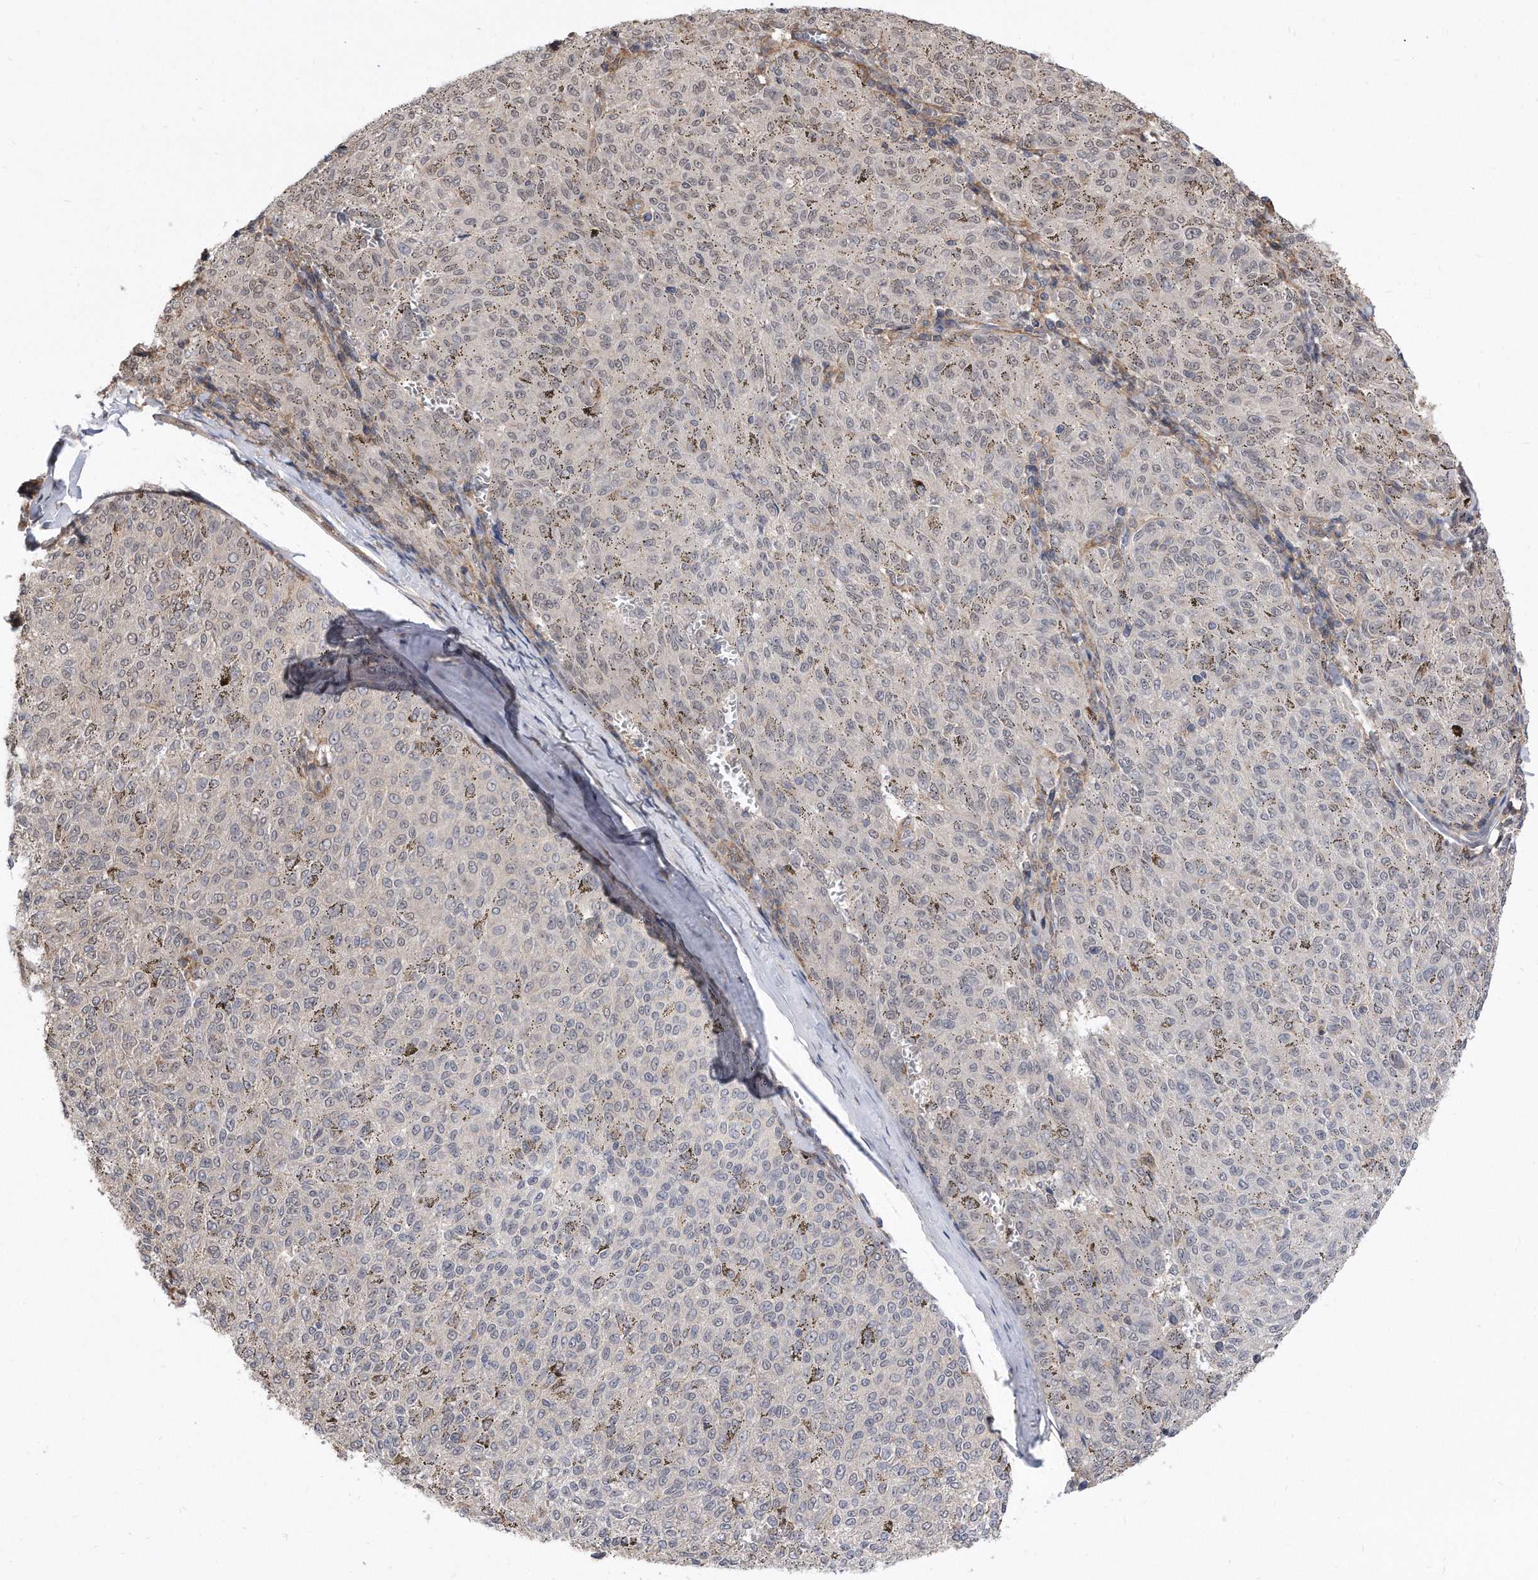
{"staining": {"intensity": "negative", "quantity": "none", "location": "none"}, "tissue": "melanoma", "cell_type": "Tumor cells", "image_type": "cancer", "snomed": [{"axis": "morphology", "description": "Malignant melanoma, NOS"}, {"axis": "topography", "description": "Skin"}], "caption": "A histopathology image of melanoma stained for a protein demonstrates no brown staining in tumor cells. (Stains: DAB immunohistochemistry with hematoxylin counter stain, Microscopy: brightfield microscopy at high magnification).", "gene": "TCP1", "patient": {"sex": "female", "age": 72}}